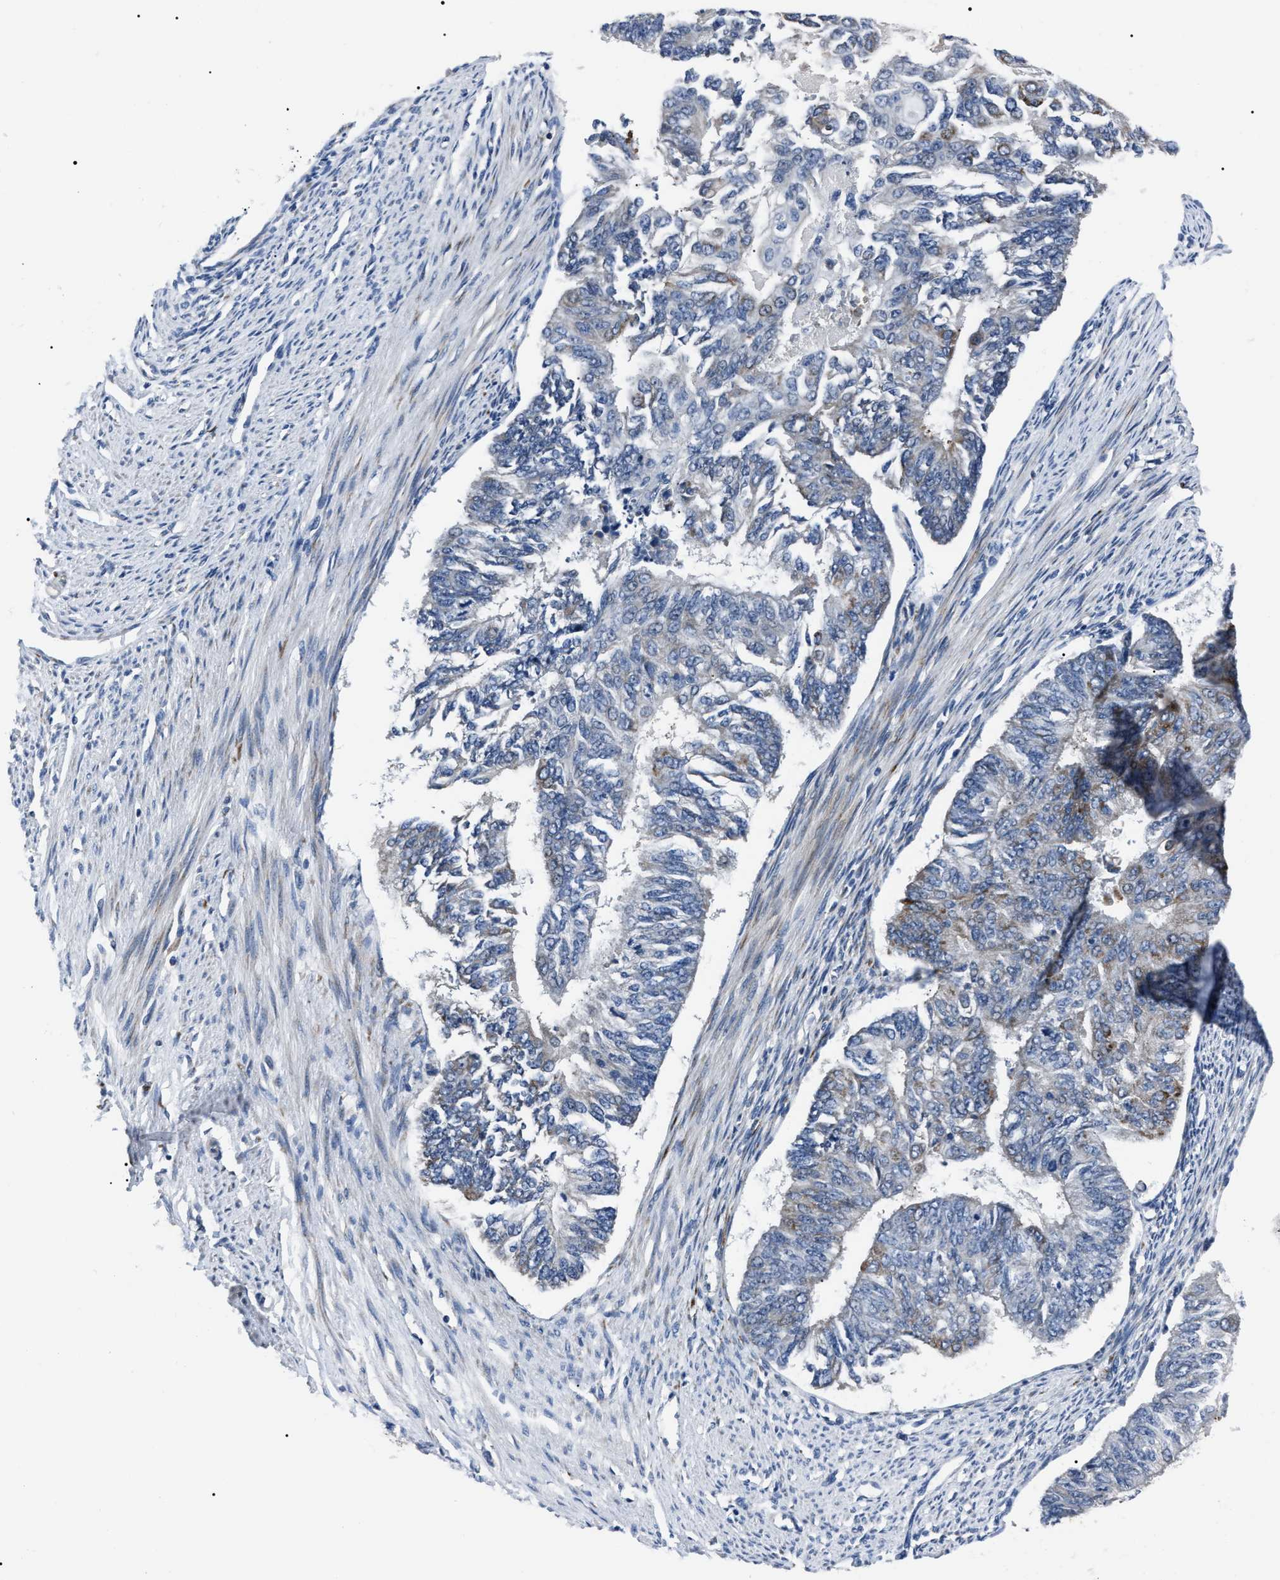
{"staining": {"intensity": "weak", "quantity": "<25%", "location": "cytoplasmic/membranous"}, "tissue": "endometrial cancer", "cell_type": "Tumor cells", "image_type": "cancer", "snomed": [{"axis": "morphology", "description": "Adenocarcinoma, NOS"}, {"axis": "topography", "description": "Endometrium"}], "caption": "This is an IHC image of adenocarcinoma (endometrial). There is no expression in tumor cells.", "gene": "LRRC14", "patient": {"sex": "female", "age": 32}}